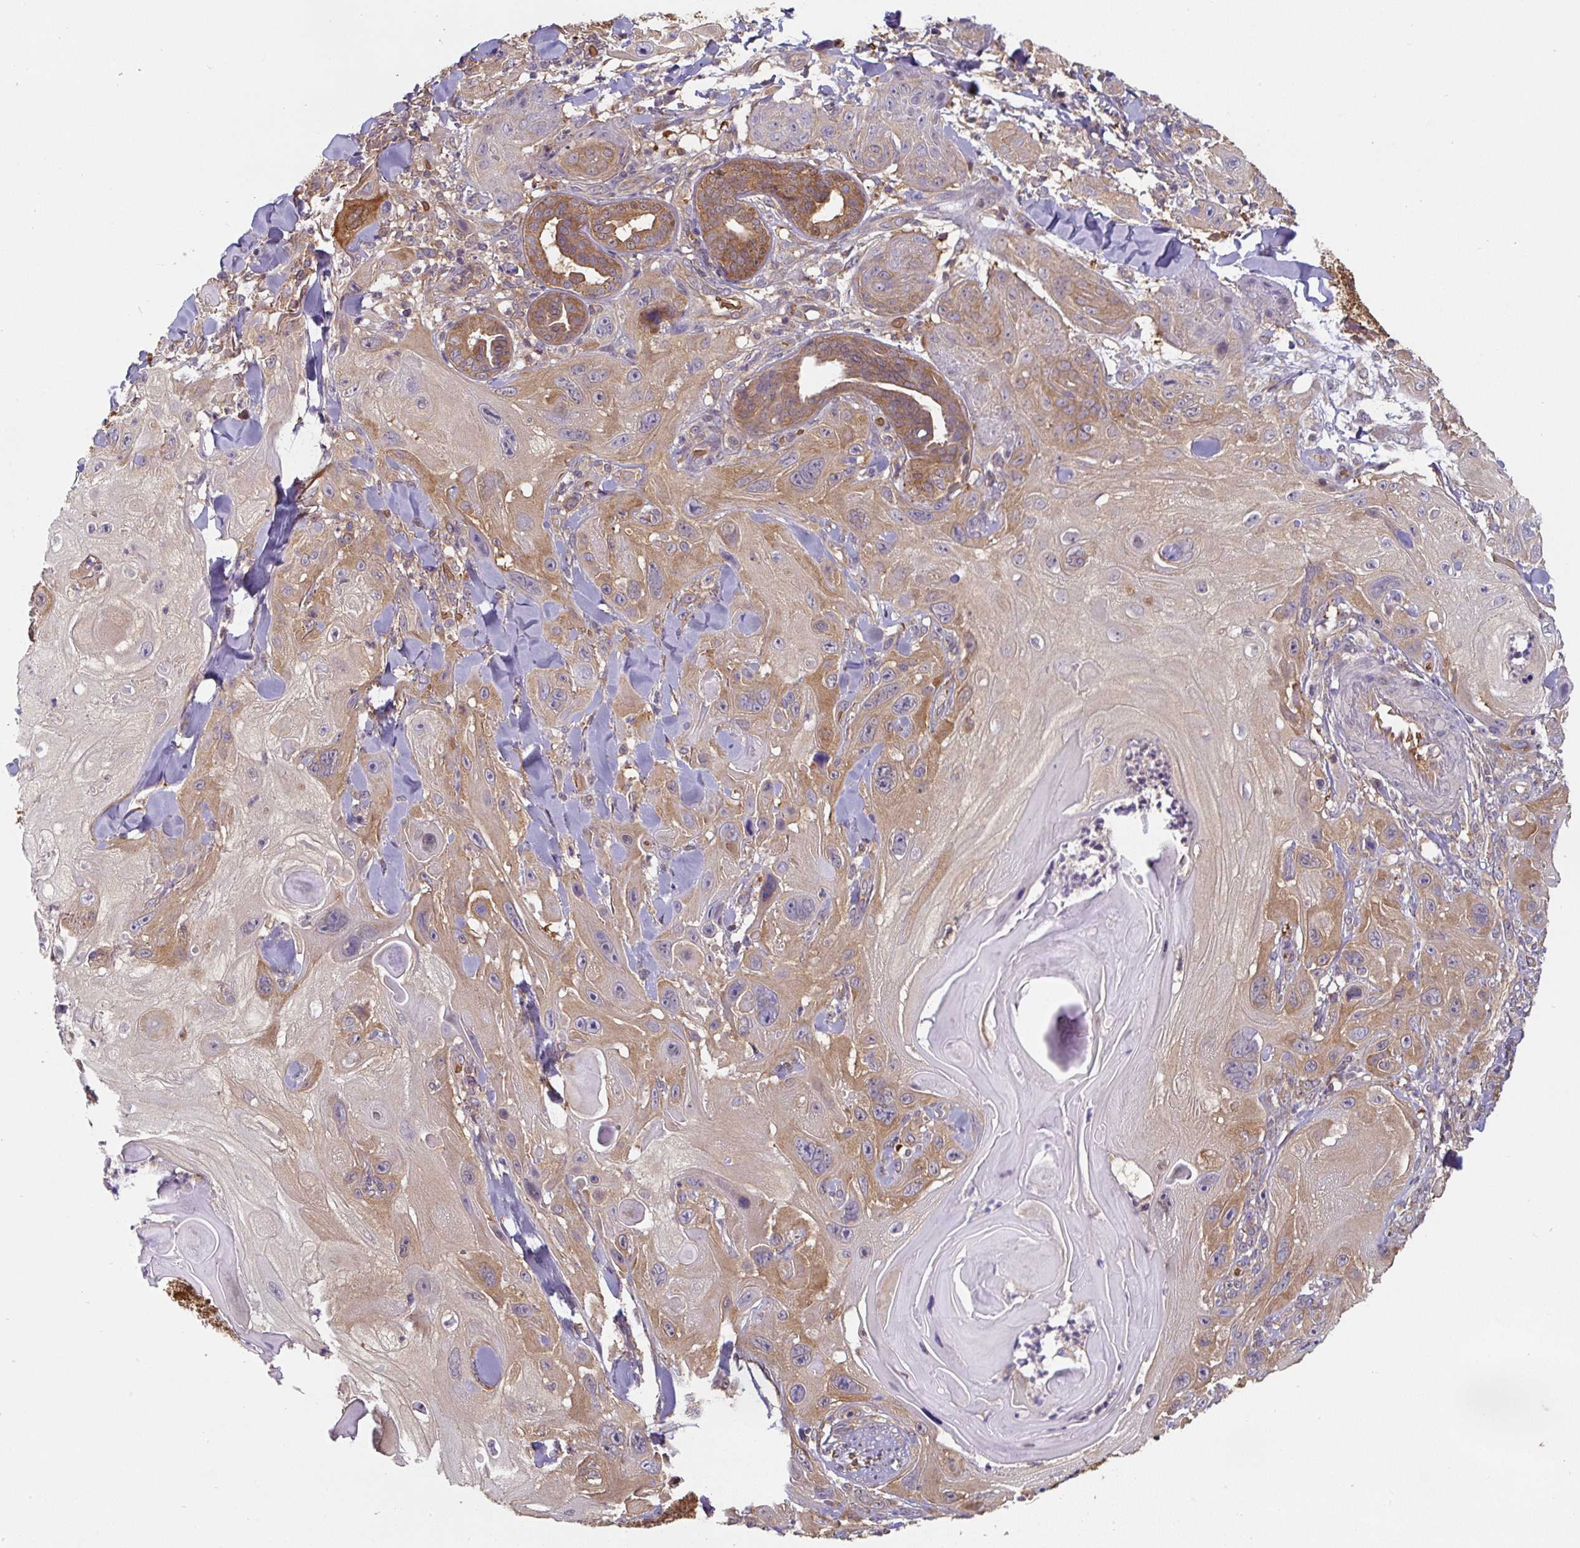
{"staining": {"intensity": "moderate", "quantity": "25%-75%", "location": "cytoplasmic/membranous"}, "tissue": "skin cancer", "cell_type": "Tumor cells", "image_type": "cancer", "snomed": [{"axis": "morphology", "description": "Normal tissue, NOS"}, {"axis": "morphology", "description": "Squamous cell carcinoma, NOS"}, {"axis": "topography", "description": "Skin"}], "caption": "Squamous cell carcinoma (skin) tissue demonstrates moderate cytoplasmic/membranous staining in approximately 25%-75% of tumor cells, visualized by immunohistochemistry.", "gene": "ST13", "patient": {"sex": "male", "age": 72}}